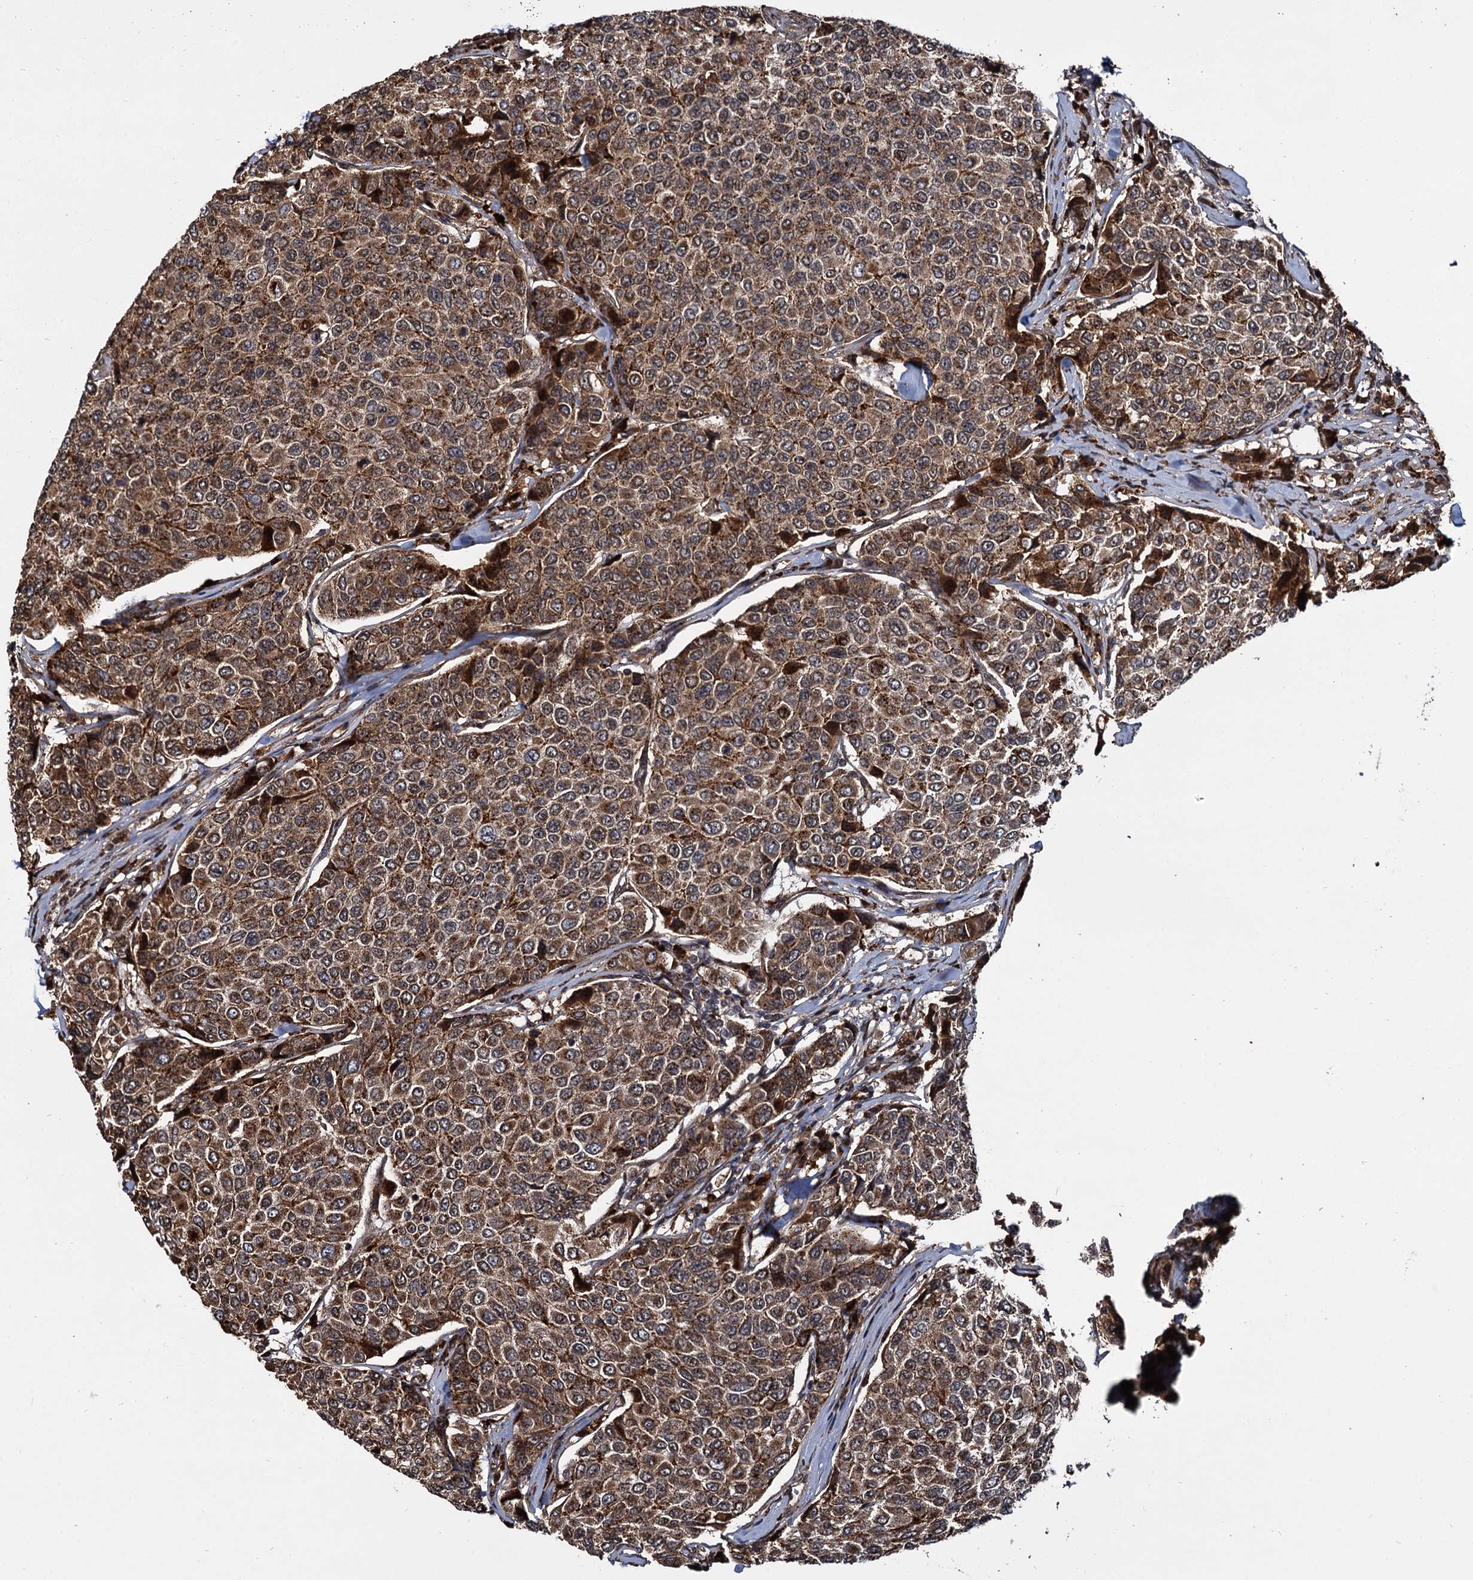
{"staining": {"intensity": "moderate", "quantity": ">75%", "location": "cytoplasmic/membranous"}, "tissue": "breast cancer", "cell_type": "Tumor cells", "image_type": "cancer", "snomed": [{"axis": "morphology", "description": "Duct carcinoma"}, {"axis": "topography", "description": "Breast"}], "caption": "The image demonstrates a brown stain indicating the presence of a protein in the cytoplasmic/membranous of tumor cells in invasive ductal carcinoma (breast).", "gene": "CEP192", "patient": {"sex": "female", "age": 55}}